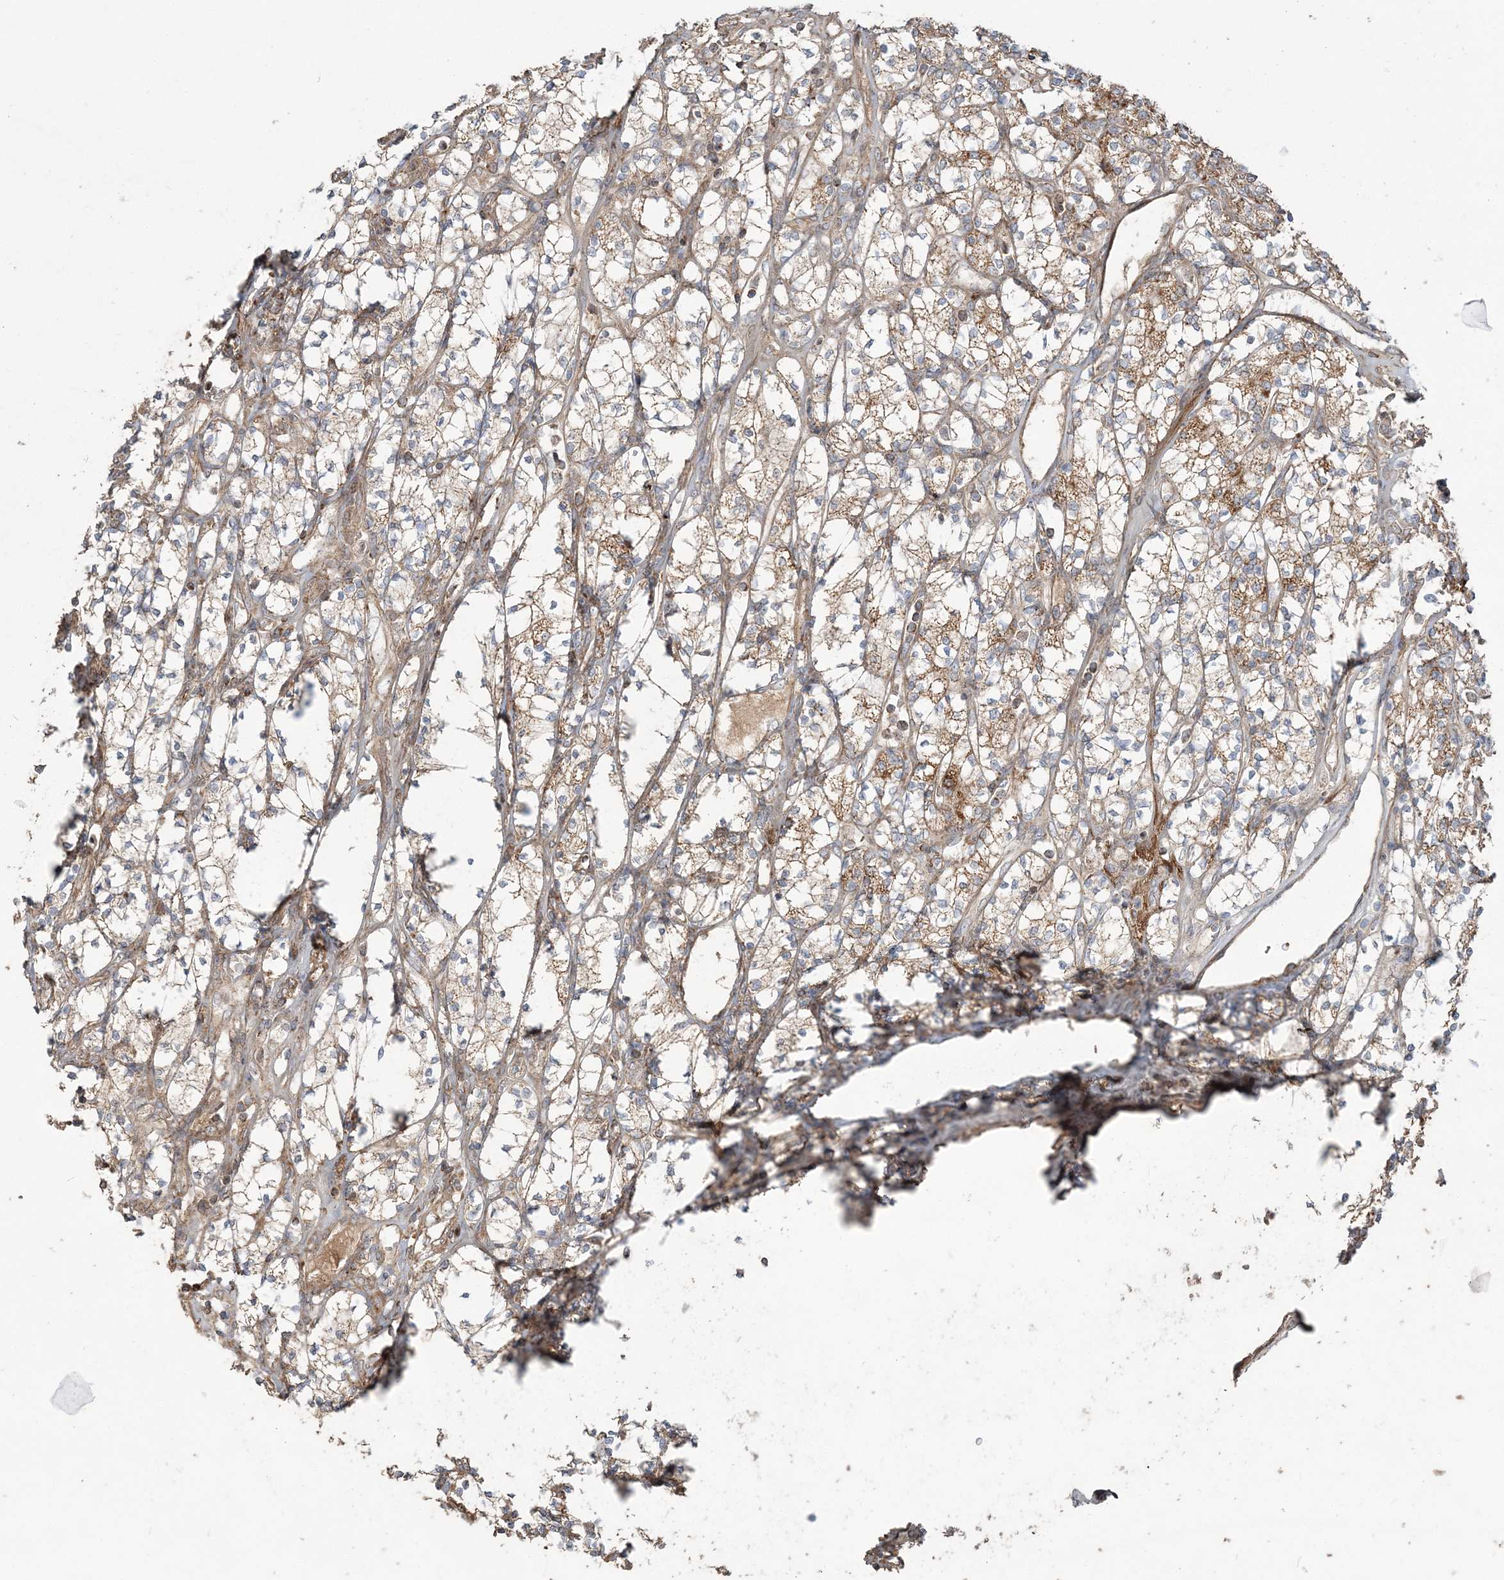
{"staining": {"intensity": "moderate", "quantity": ">75%", "location": "cytoplasmic/membranous"}, "tissue": "renal cancer", "cell_type": "Tumor cells", "image_type": "cancer", "snomed": [{"axis": "morphology", "description": "Adenocarcinoma, NOS"}, {"axis": "topography", "description": "Kidney"}], "caption": "IHC of human renal cancer exhibits medium levels of moderate cytoplasmic/membranous staining in approximately >75% of tumor cells.", "gene": "SCLT1", "patient": {"sex": "male", "age": 77}}